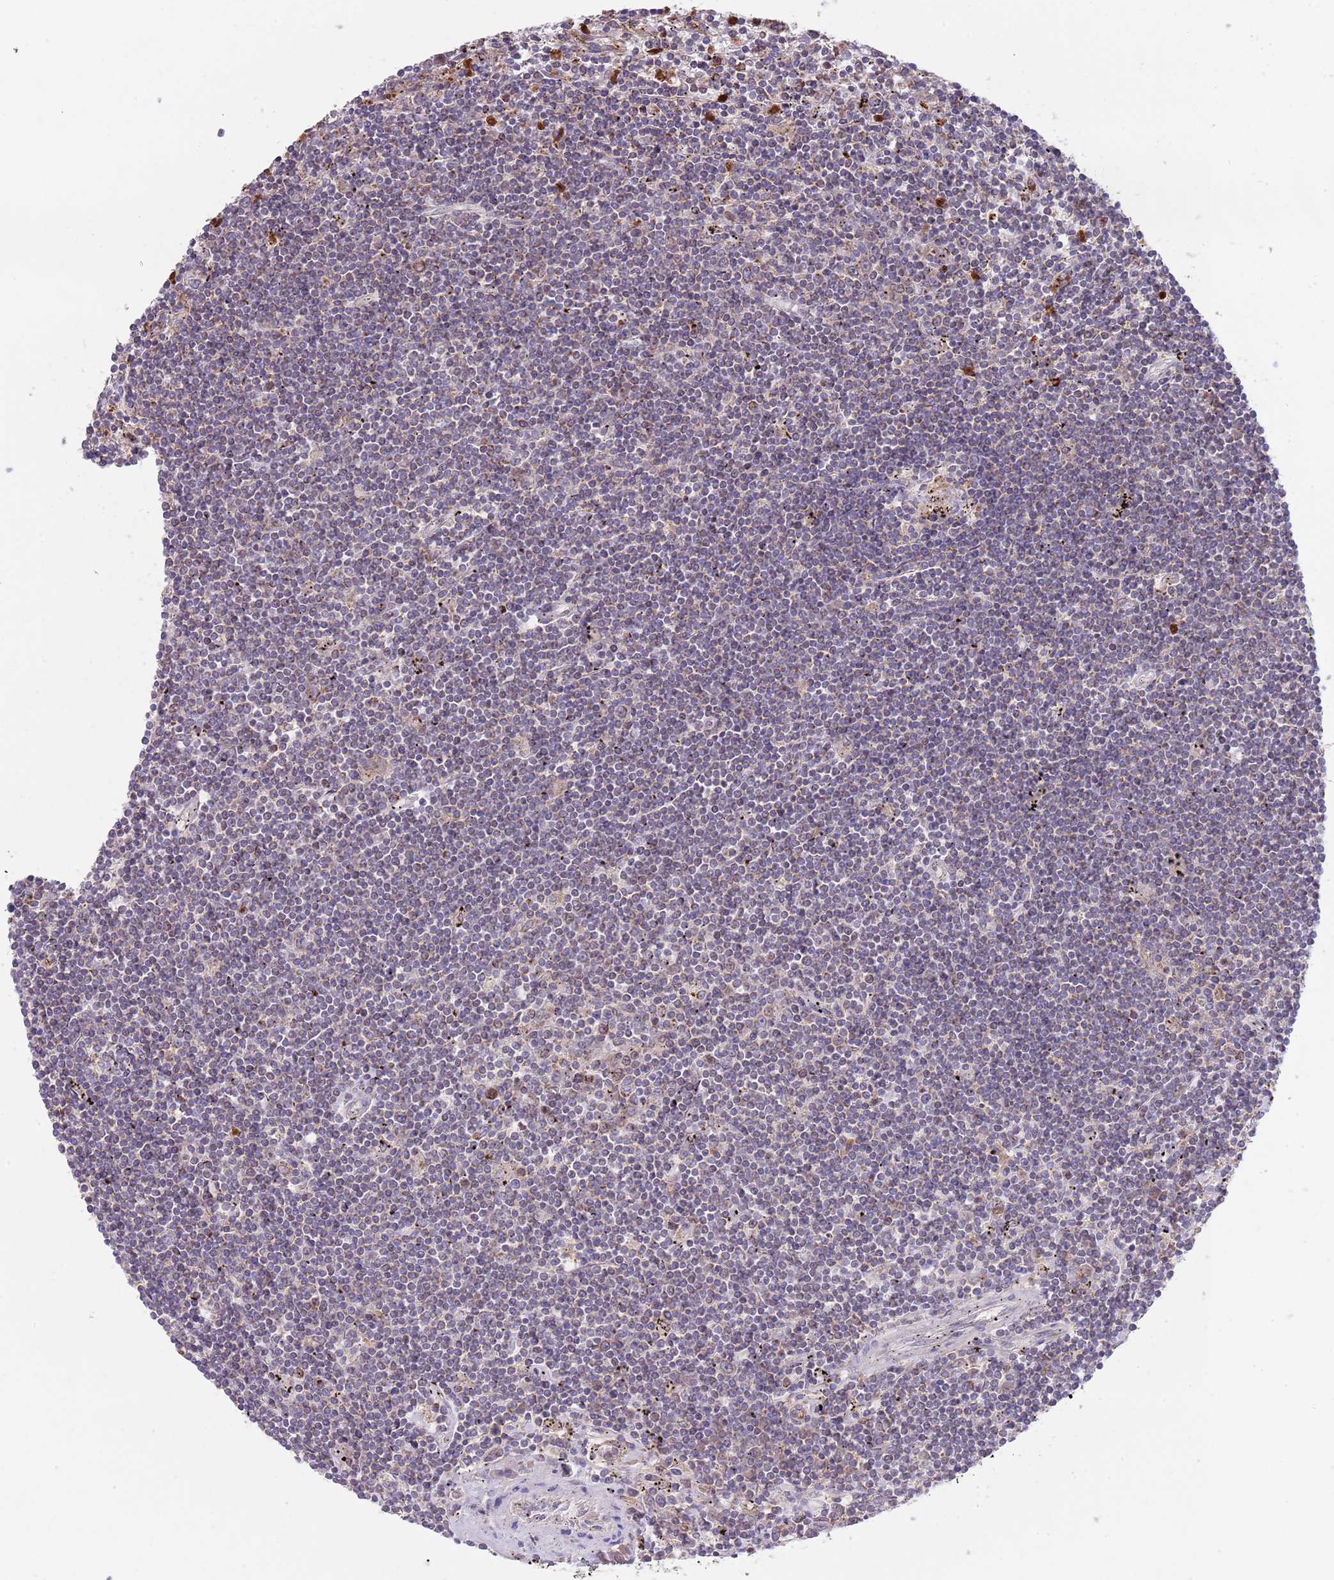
{"staining": {"intensity": "moderate", "quantity": "<25%", "location": "cytoplasmic/membranous"}, "tissue": "lymphoma", "cell_type": "Tumor cells", "image_type": "cancer", "snomed": [{"axis": "morphology", "description": "Malignant lymphoma, non-Hodgkin's type, Low grade"}, {"axis": "topography", "description": "Spleen"}], "caption": "Immunohistochemistry of human lymphoma reveals low levels of moderate cytoplasmic/membranous positivity in about <25% of tumor cells.", "gene": "DDT", "patient": {"sex": "male", "age": 76}}